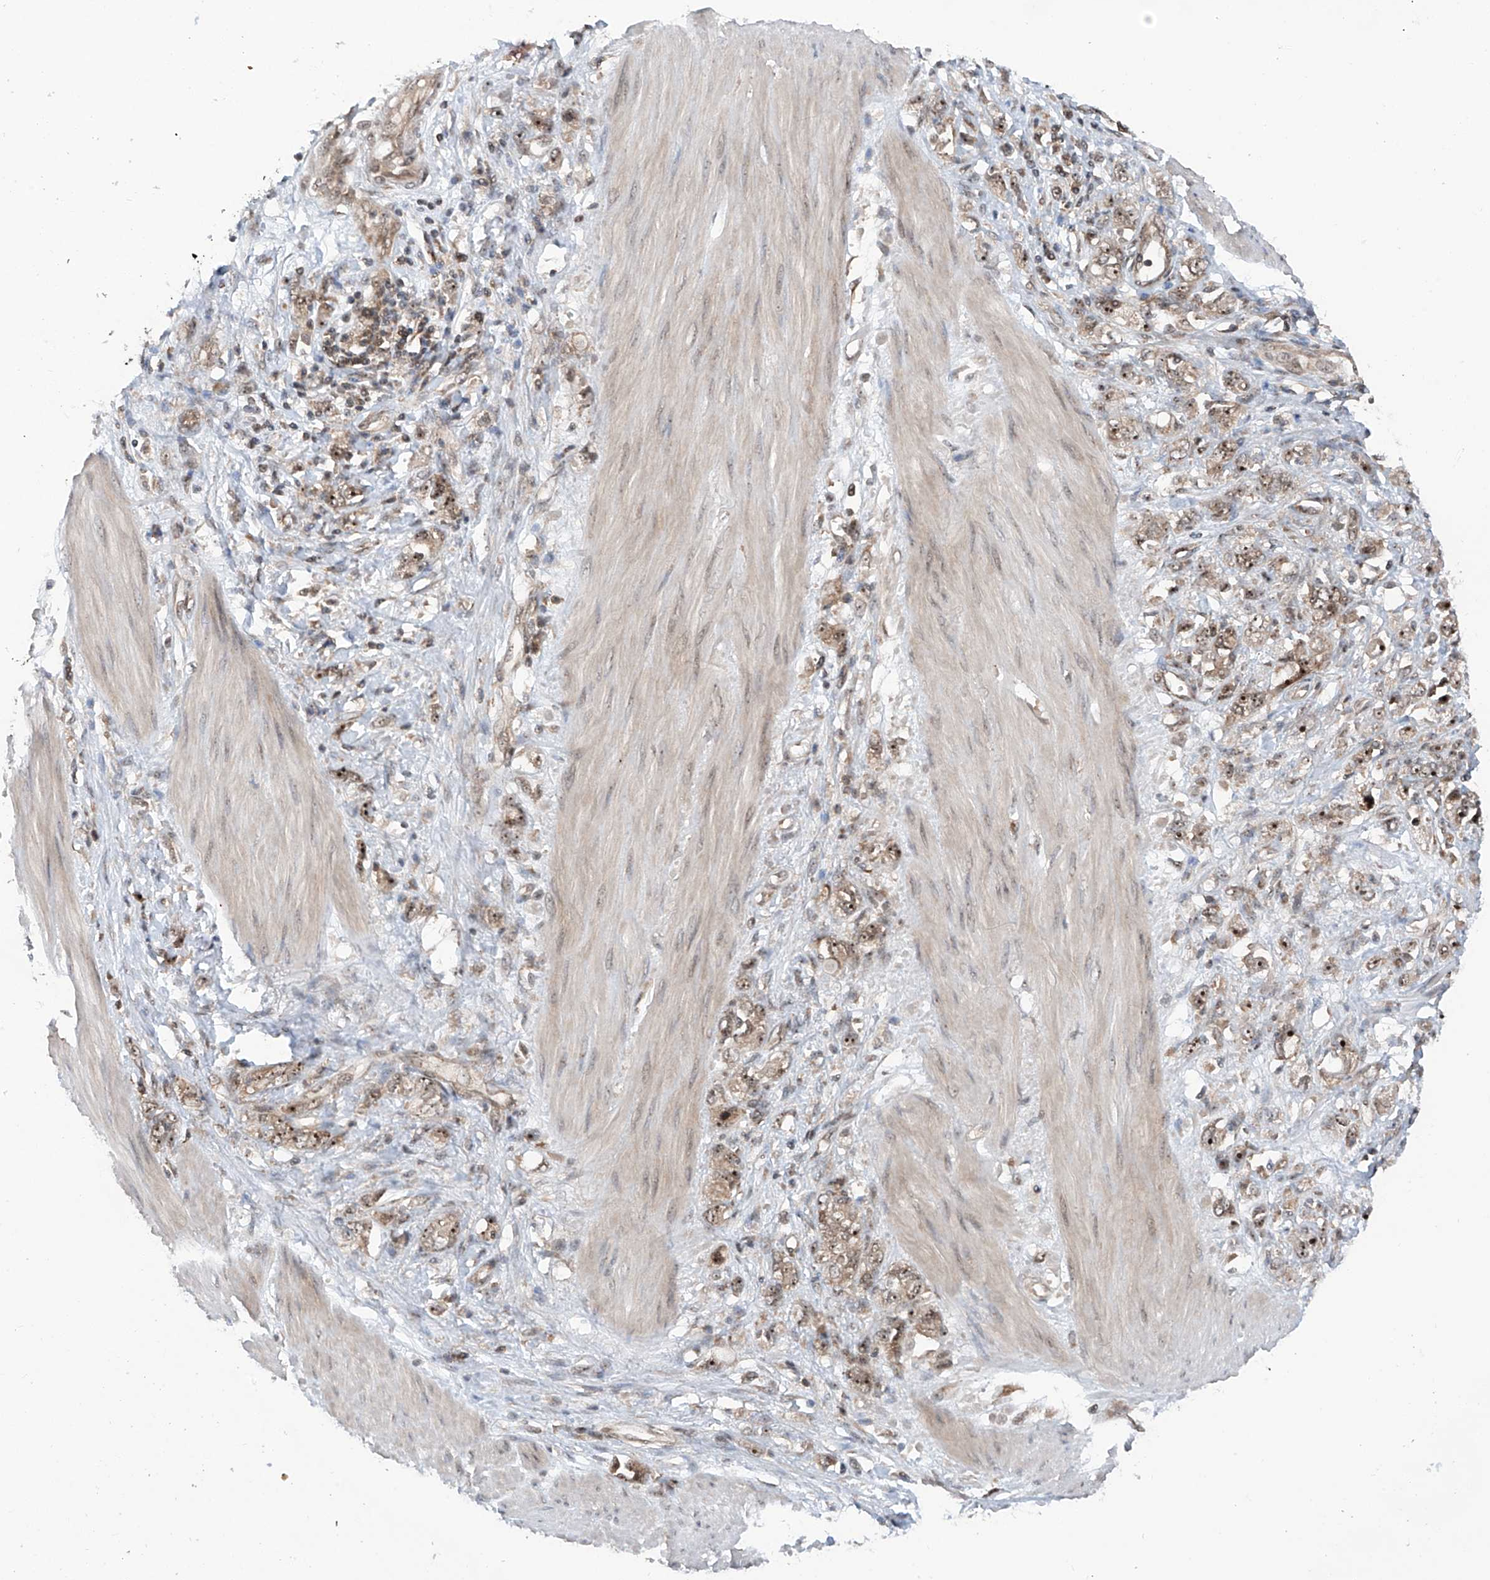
{"staining": {"intensity": "moderate", "quantity": ">75%", "location": "nuclear"}, "tissue": "stomach cancer", "cell_type": "Tumor cells", "image_type": "cancer", "snomed": [{"axis": "morphology", "description": "Adenocarcinoma, NOS"}, {"axis": "topography", "description": "Stomach"}], "caption": "Immunohistochemical staining of adenocarcinoma (stomach) reveals medium levels of moderate nuclear protein staining in approximately >75% of tumor cells.", "gene": "C1orf131", "patient": {"sex": "female", "age": 76}}